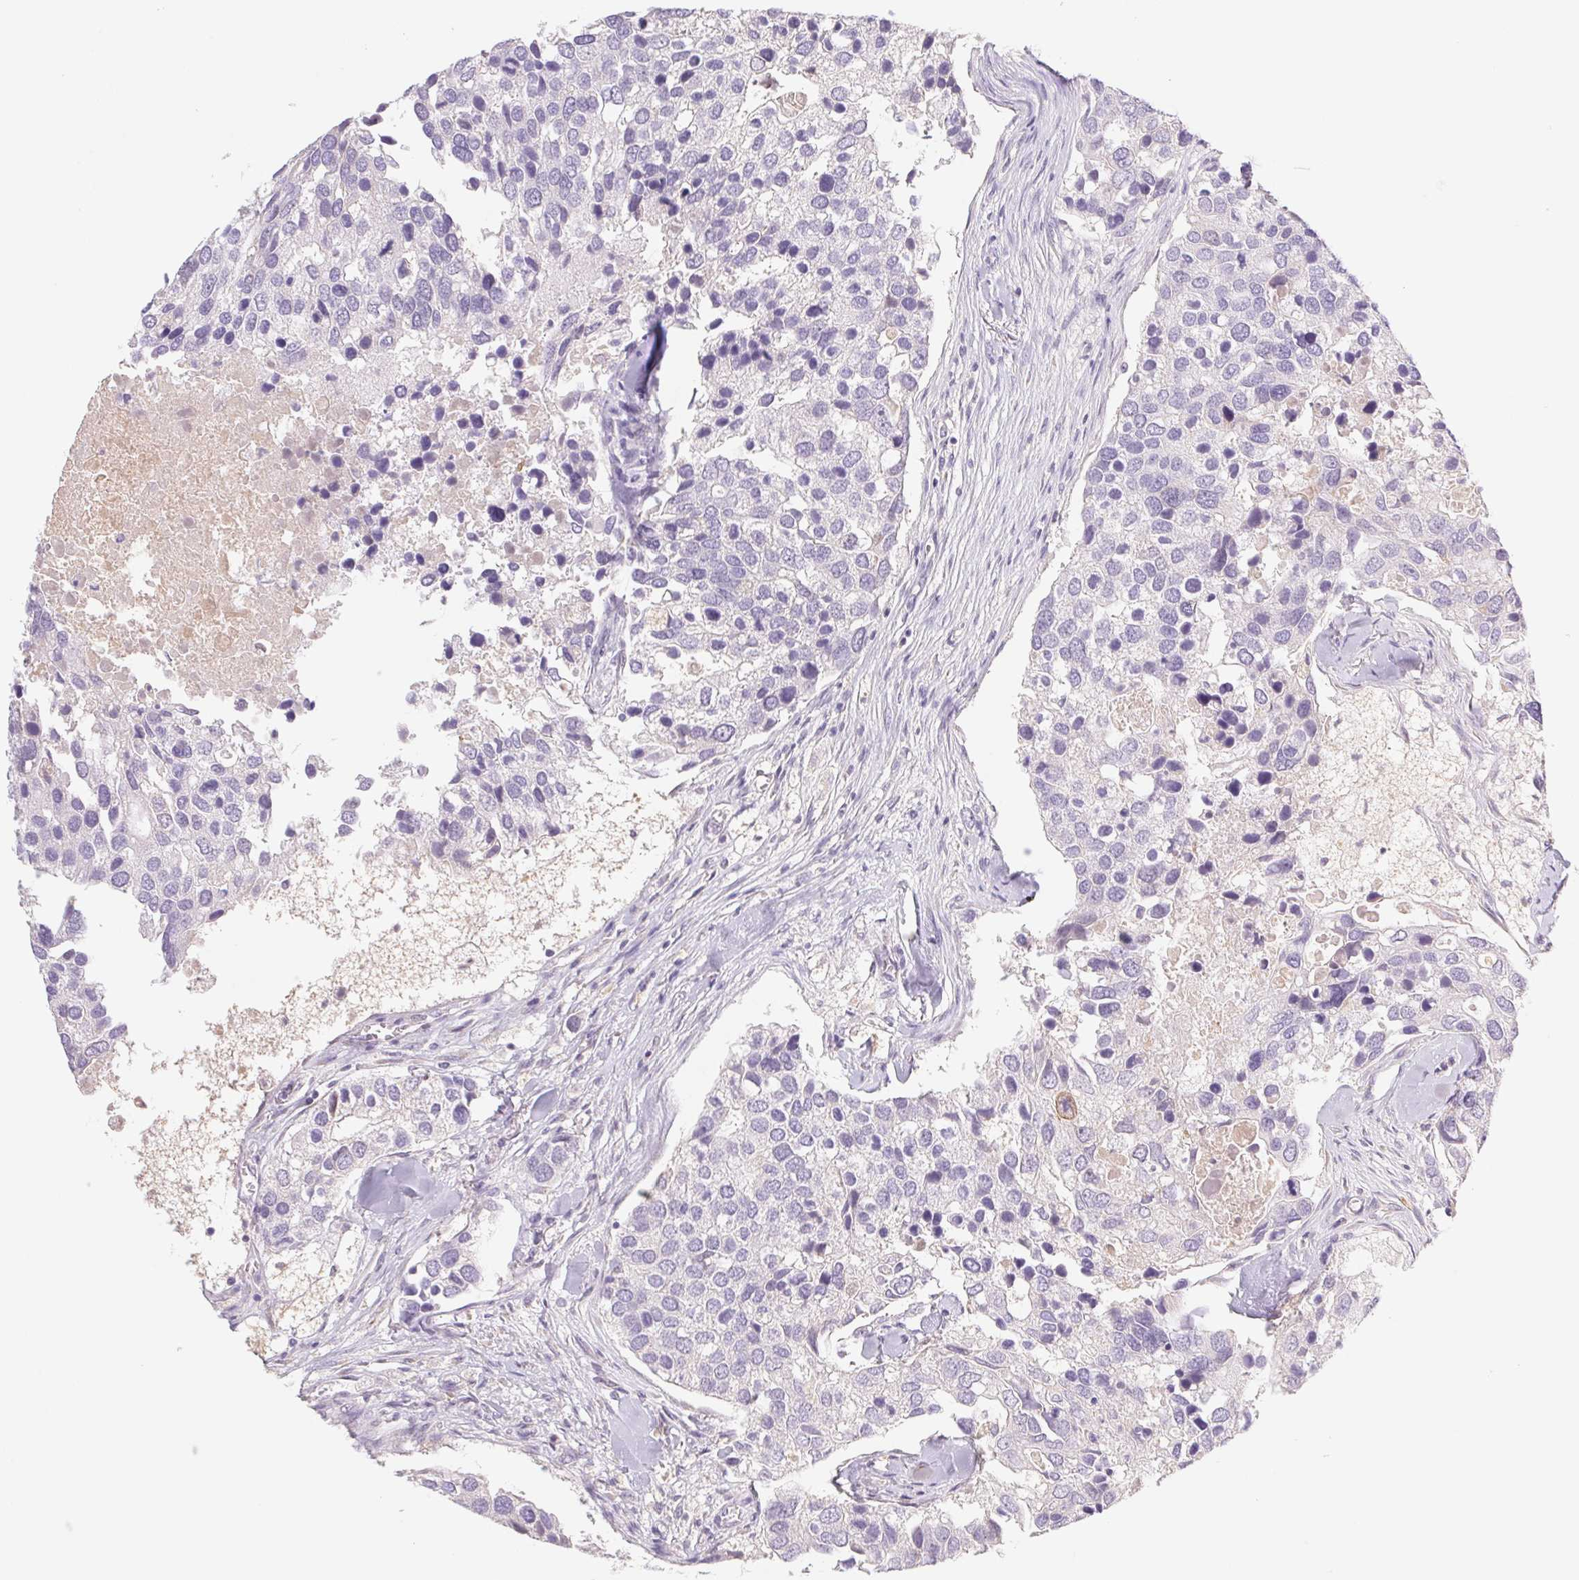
{"staining": {"intensity": "negative", "quantity": "none", "location": "none"}, "tissue": "breast cancer", "cell_type": "Tumor cells", "image_type": "cancer", "snomed": [{"axis": "morphology", "description": "Duct carcinoma"}, {"axis": "topography", "description": "Breast"}], "caption": "Photomicrograph shows no significant protein expression in tumor cells of intraductal carcinoma (breast).", "gene": "PNMA8B", "patient": {"sex": "female", "age": 83}}